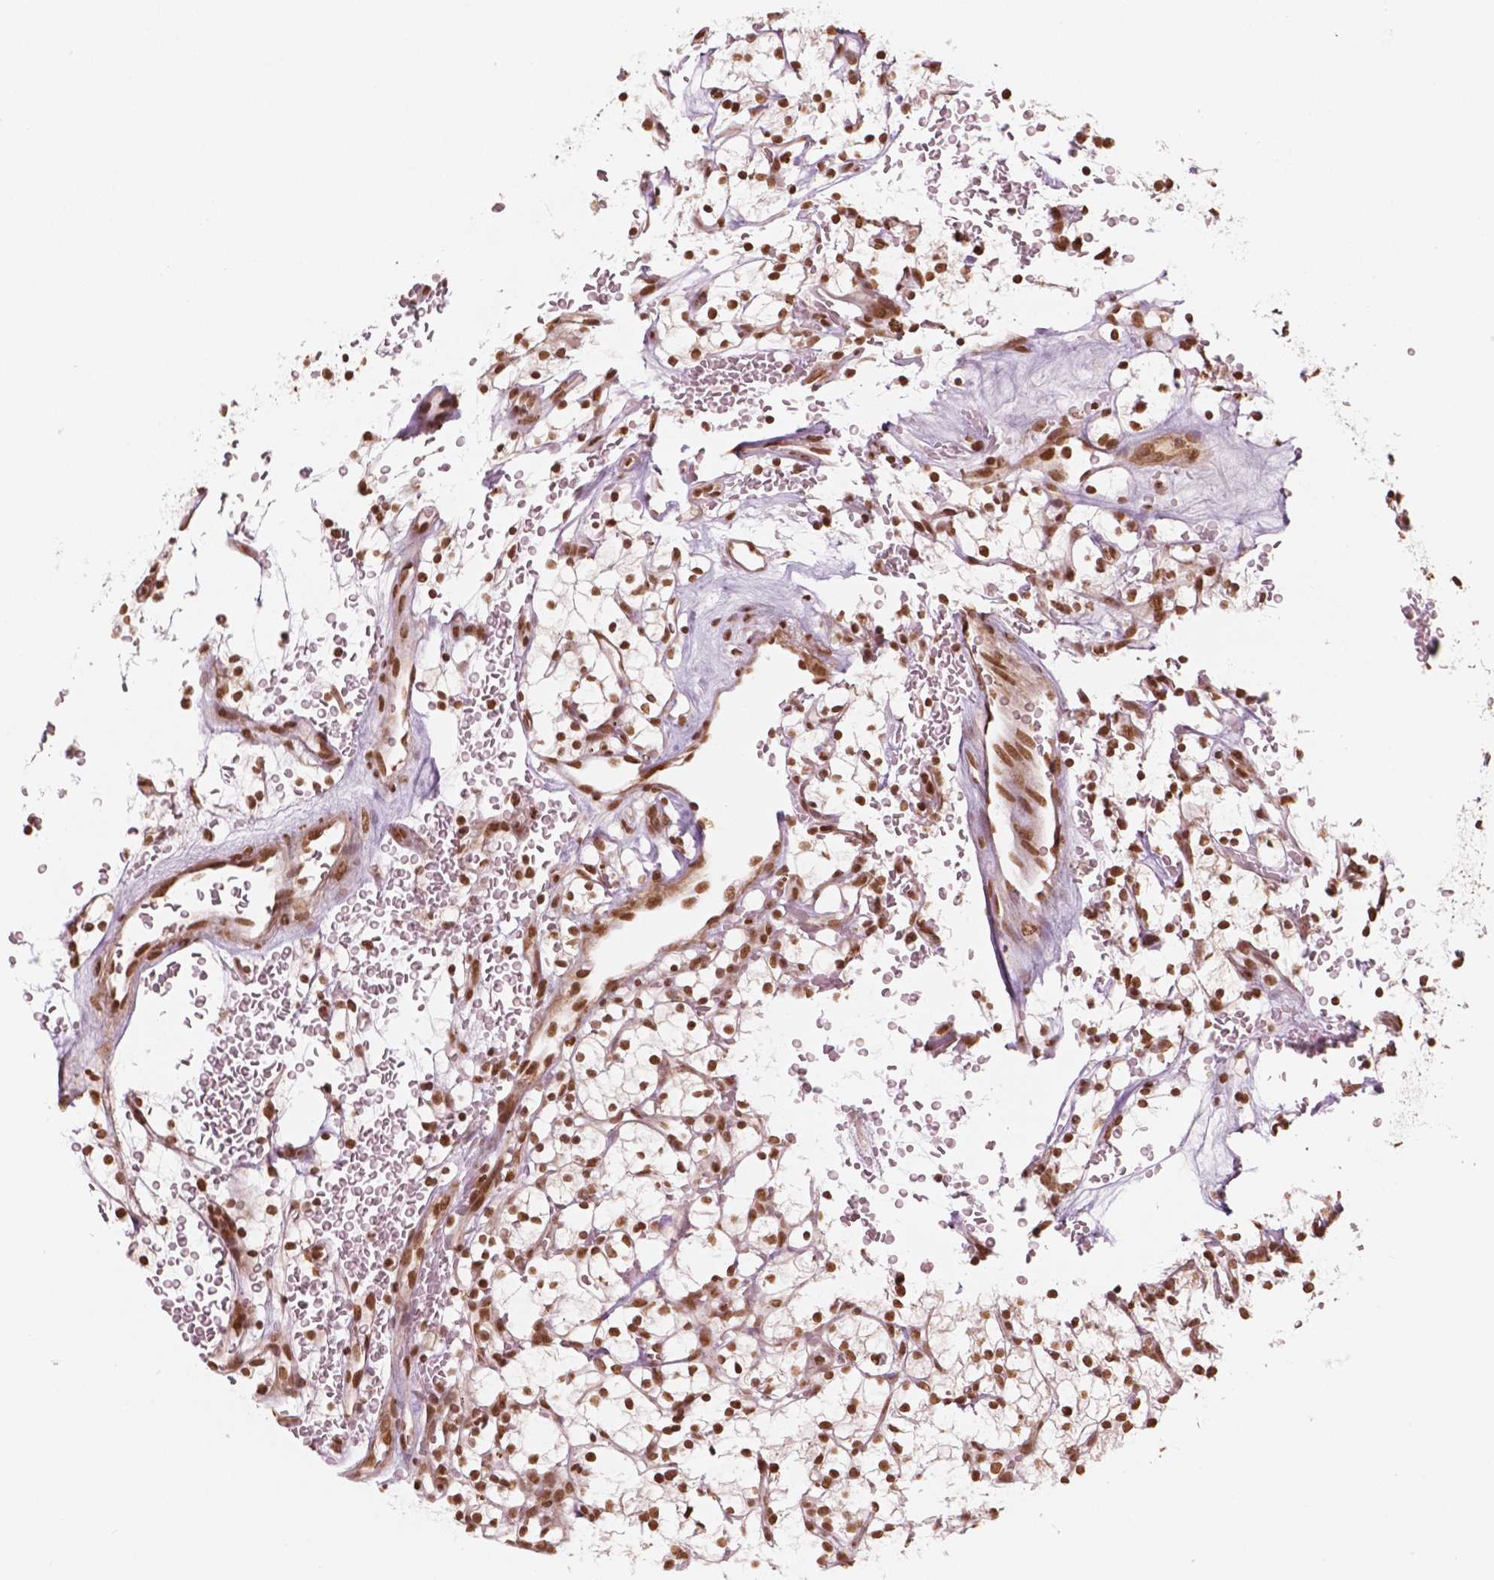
{"staining": {"intensity": "strong", "quantity": ">75%", "location": "nuclear"}, "tissue": "renal cancer", "cell_type": "Tumor cells", "image_type": "cancer", "snomed": [{"axis": "morphology", "description": "Adenocarcinoma, NOS"}, {"axis": "topography", "description": "Kidney"}], "caption": "Immunohistochemical staining of adenocarcinoma (renal) shows high levels of strong nuclear positivity in about >75% of tumor cells.", "gene": "GTF3C5", "patient": {"sex": "female", "age": 64}}